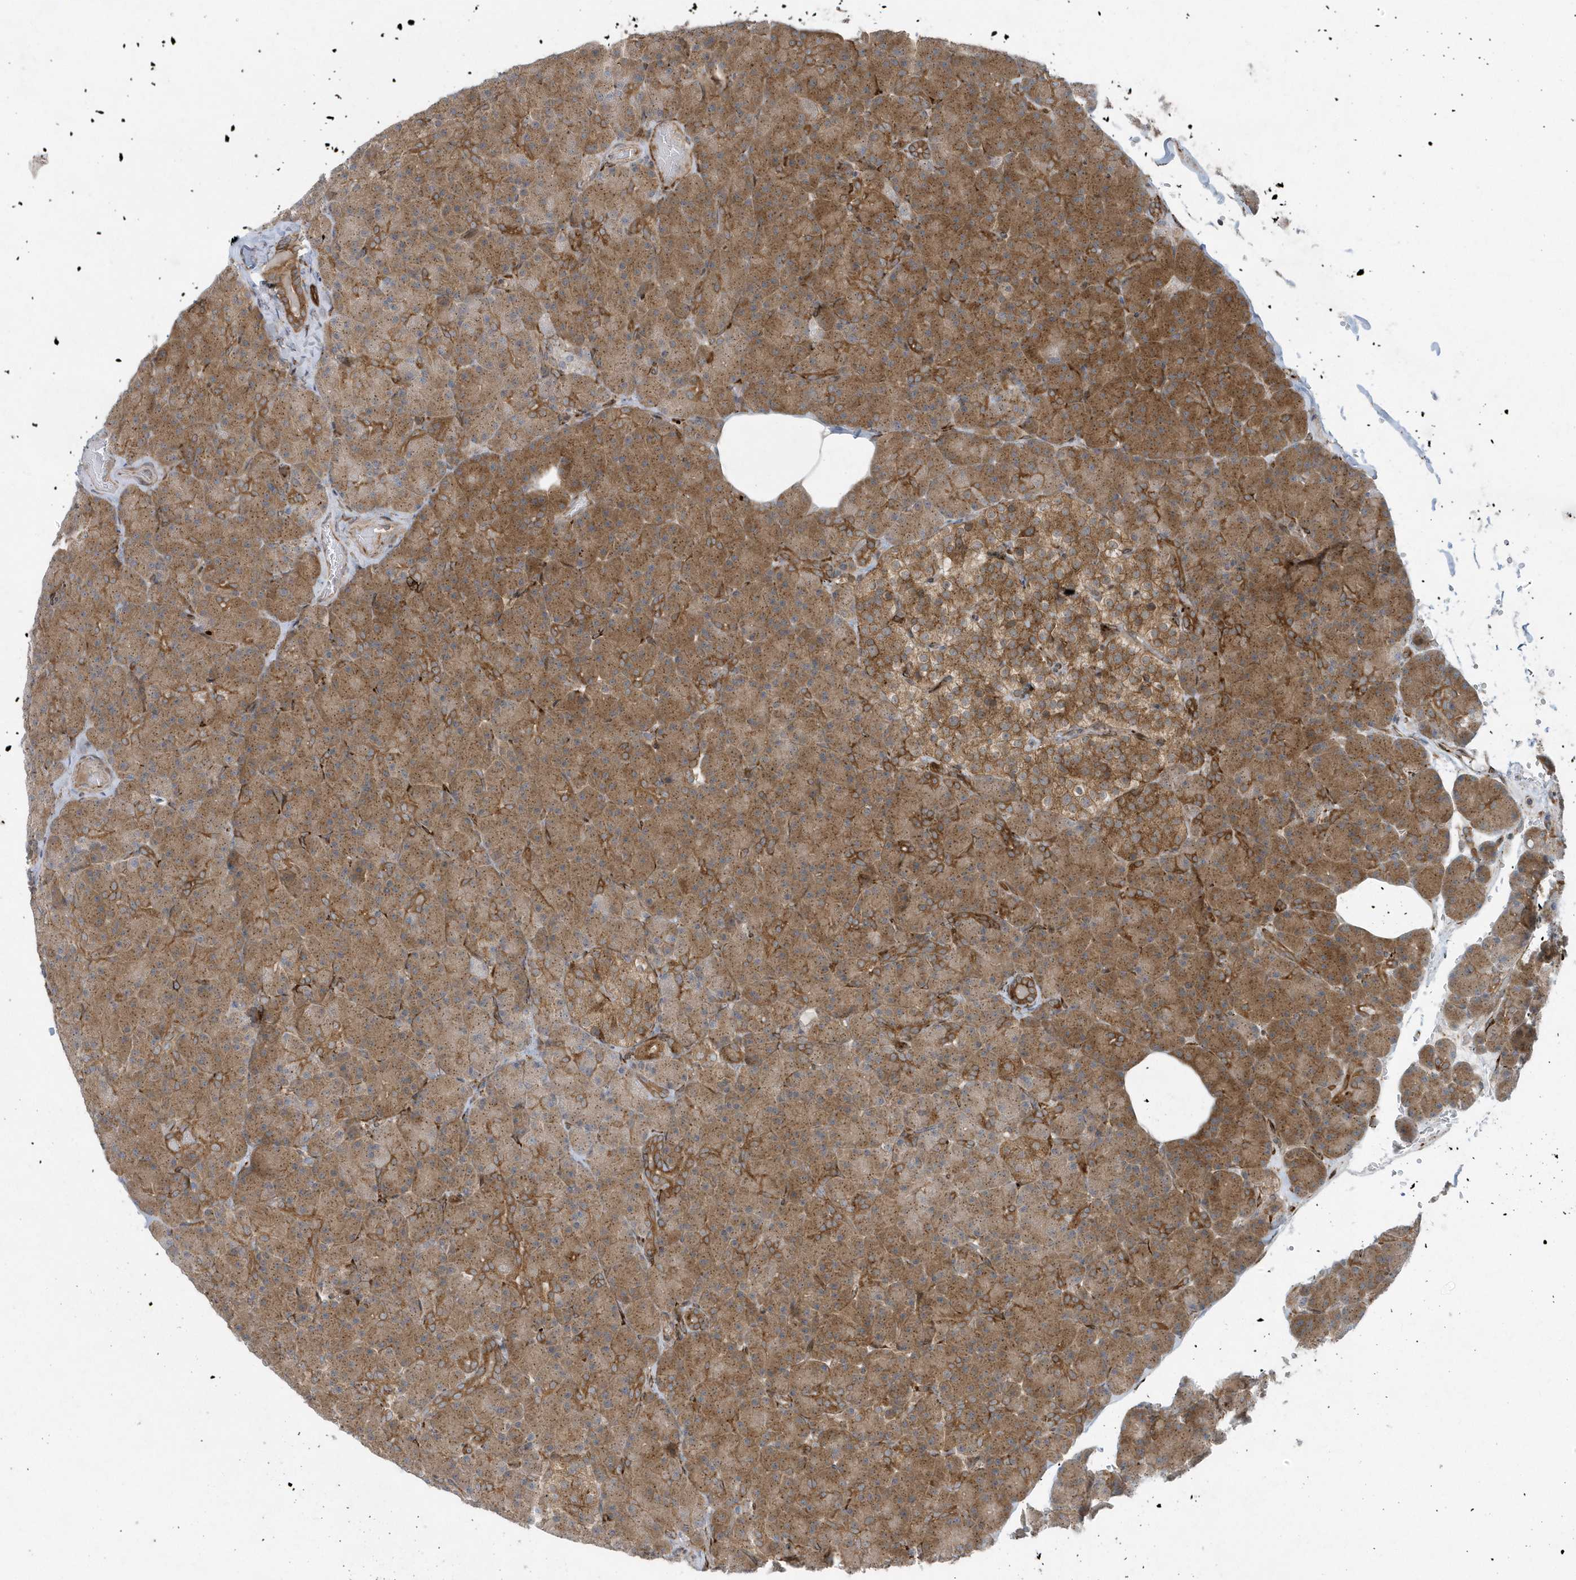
{"staining": {"intensity": "strong", "quantity": ">75%", "location": "cytoplasmic/membranous"}, "tissue": "pancreas", "cell_type": "Exocrine glandular cells", "image_type": "normal", "snomed": [{"axis": "morphology", "description": "Normal tissue, NOS"}, {"axis": "topography", "description": "Pancreas"}], "caption": "Protein expression analysis of normal pancreas reveals strong cytoplasmic/membranous positivity in about >75% of exocrine glandular cells. The staining is performed using DAB brown chromogen to label protein expression. The nuclei are counter-stained blue using hematoxylin.", "gene": "FAM98A", "patient": {"sex": "female", "age": 43}}